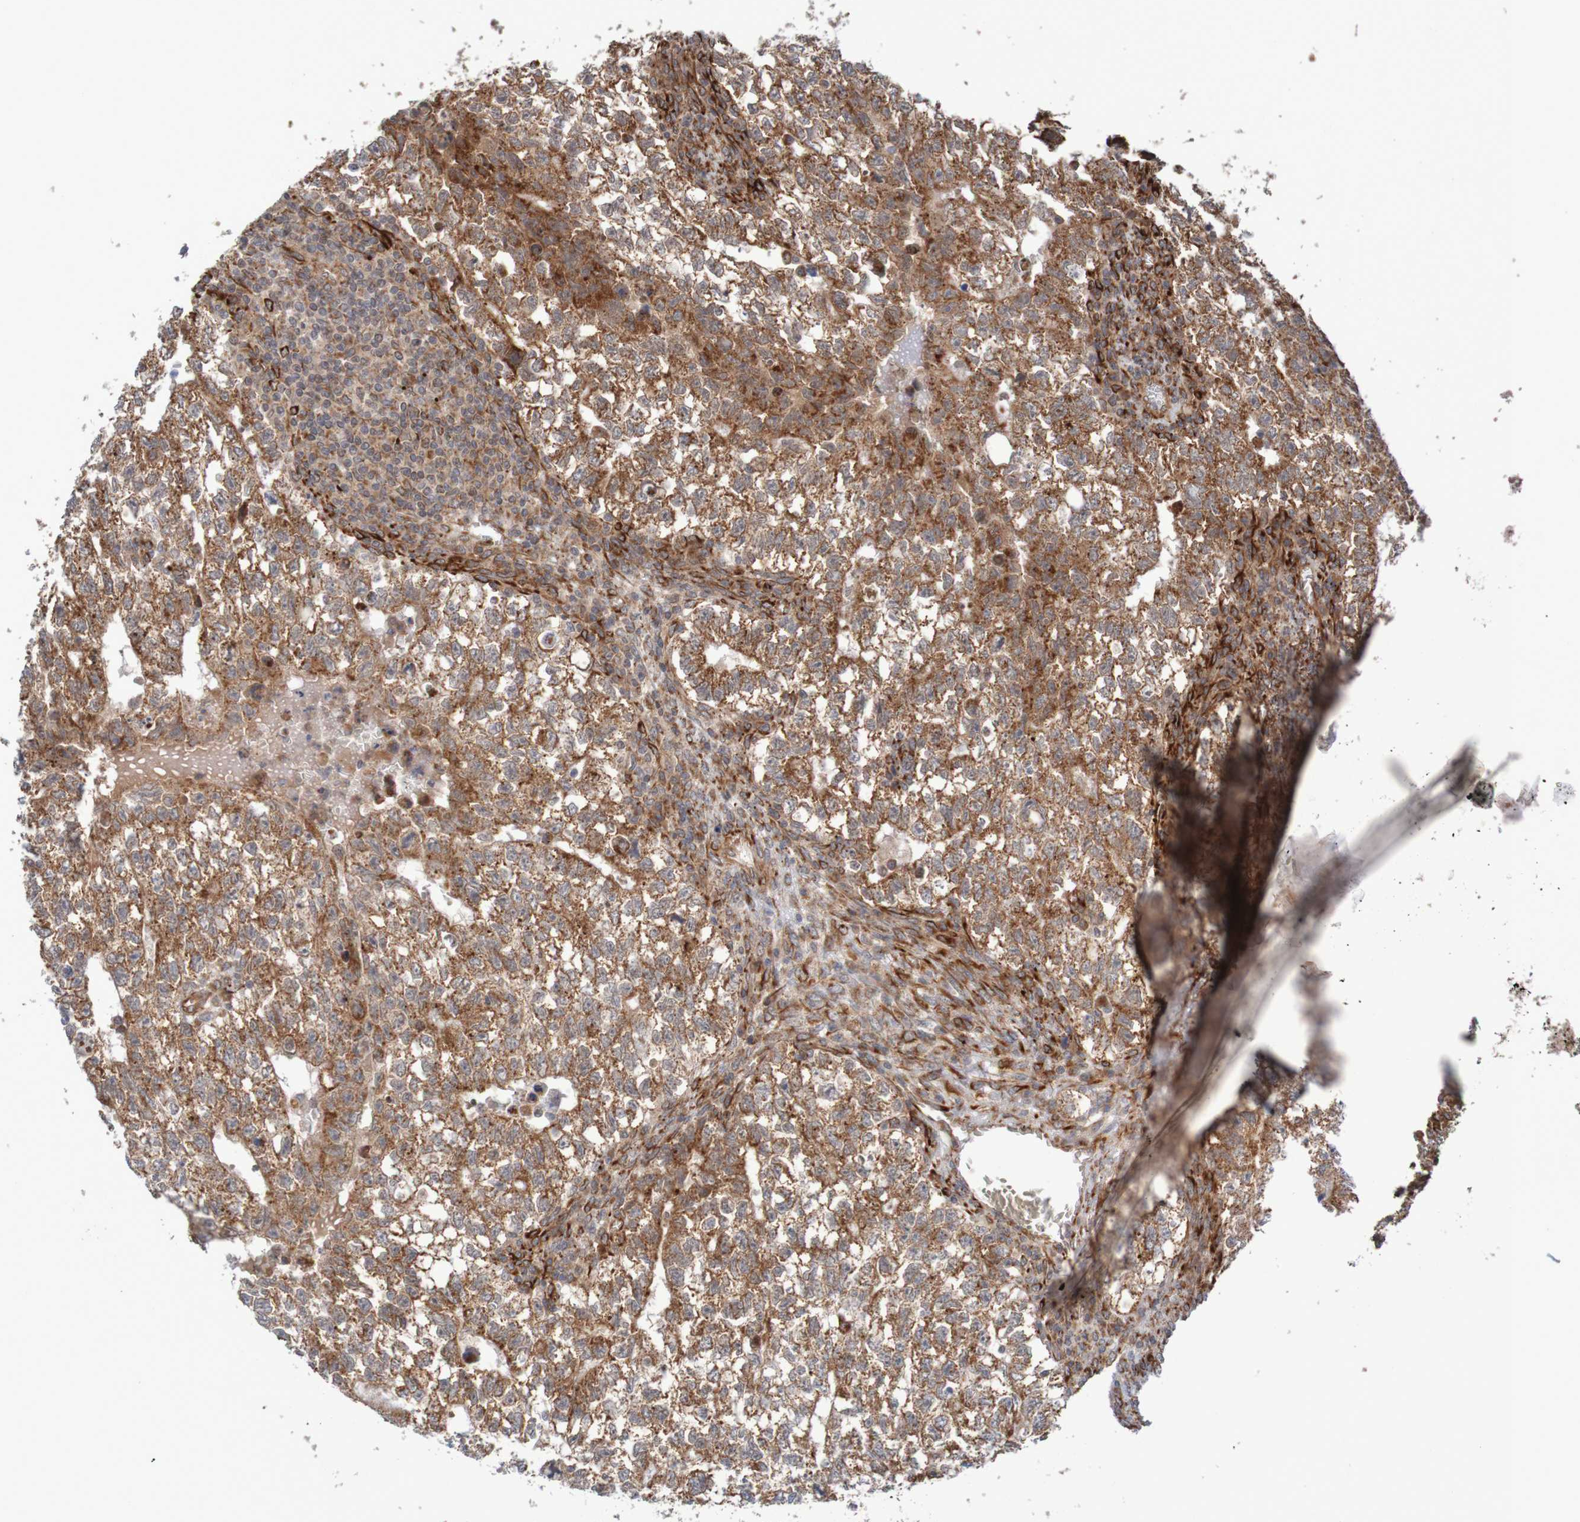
{"staining": {"intensity": "moderate", "quantity": ">75%", "location": "cytoplasmic/membranous"}, "tissue": "testis cancer", "cell_type": "Tumor cells", "image_type": "cancer", "snomed": [{"axis": "morphology", "description": "Seminoma, NOS"}, {"axis": "morphology", "description": "Carcinoma, Embryonal, NOS"}, {"axis": "topography", "description": "Testis"}], "caption": "This histopathology image exhibits immunohistochemistry staining of human seminoma (testis), with medium moderate cytoplasmic/membranous expression in about >75% of tumor cells.", "gene": "MRPL52", "patient": {"sex": "male", "age": 38}}